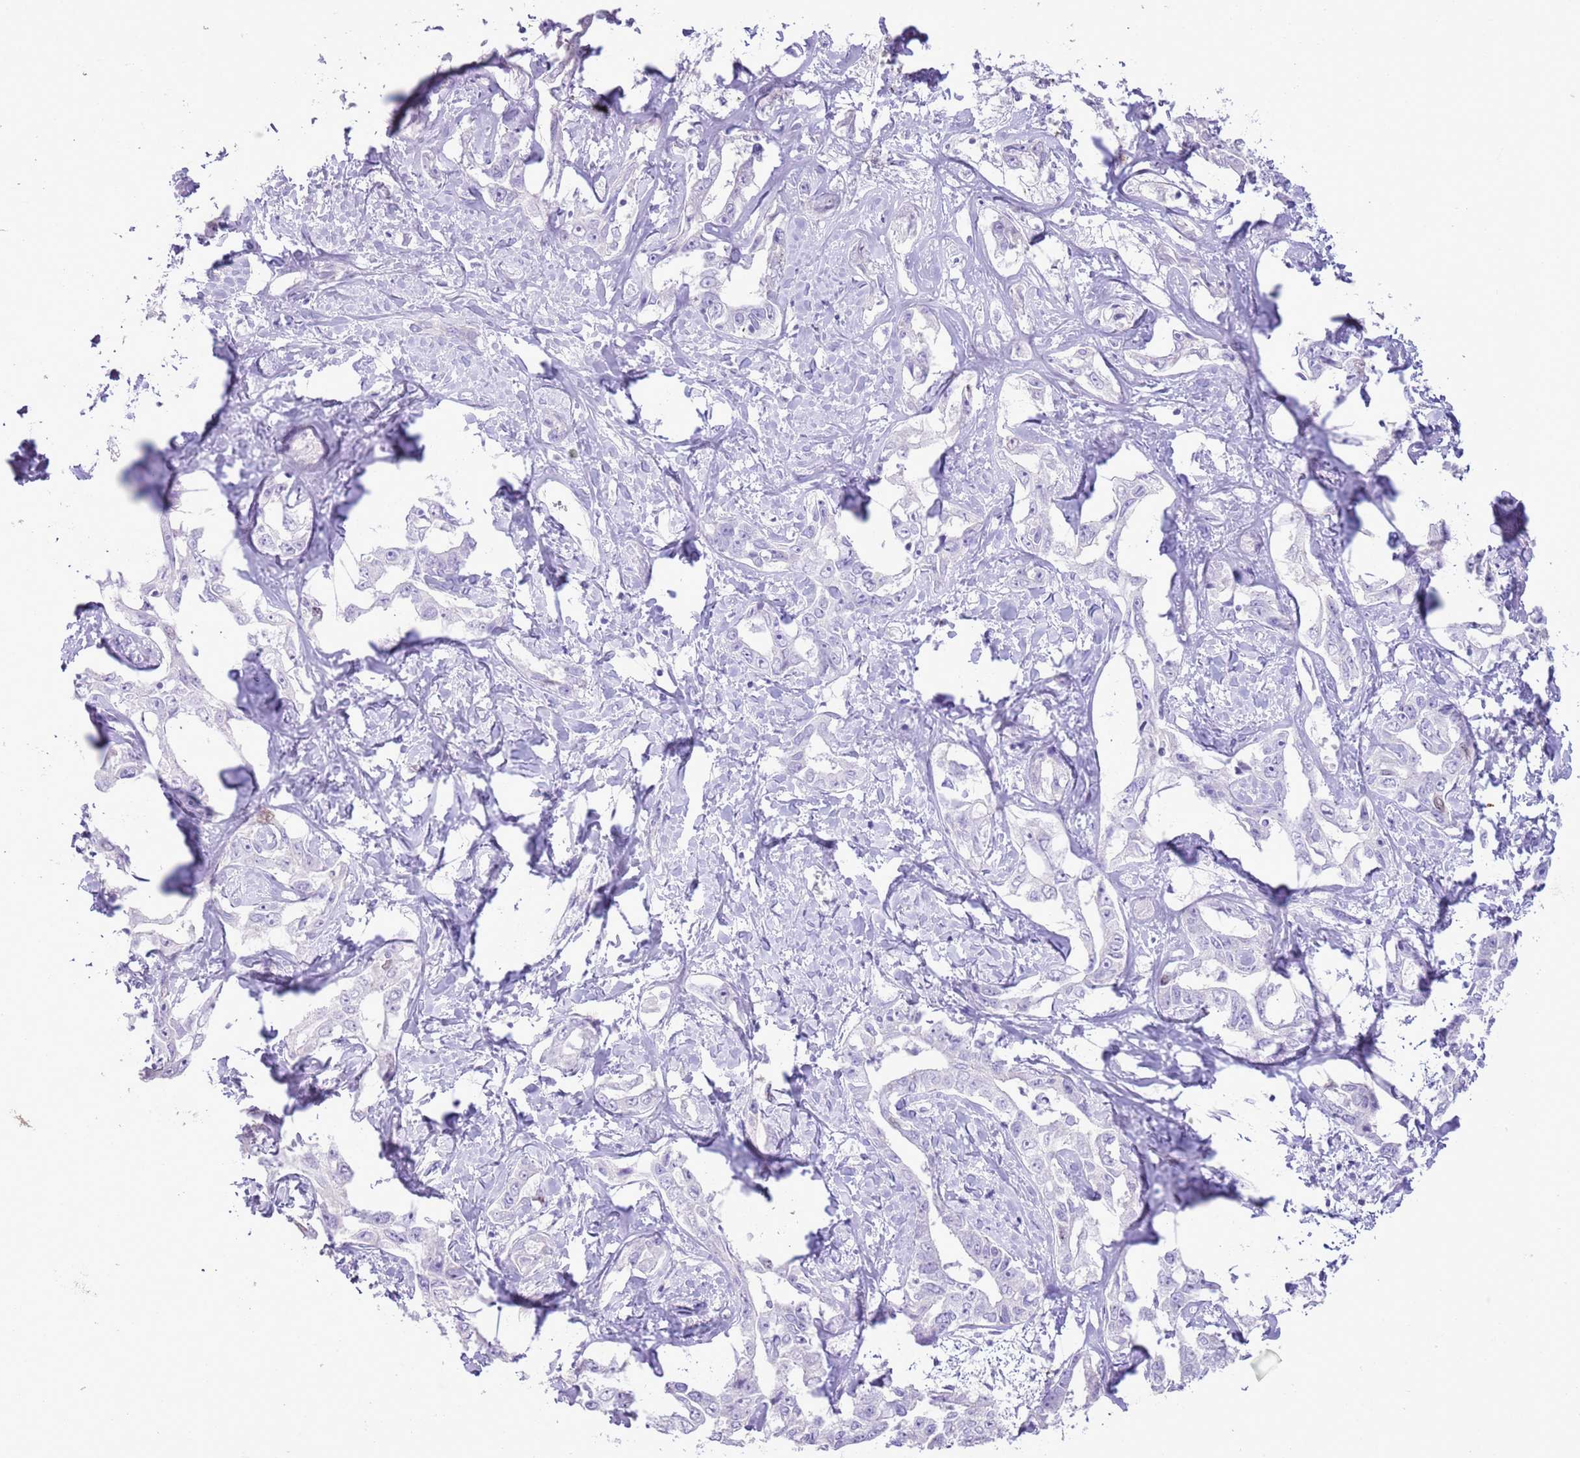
{"staining": {"intensity": "negative", "quantity": "none", "location": "none"}, "tissue": "liver cancer", "cell_type": "Tumor cells", "image_type": "cancer", "snomed": [{"axis": "morphology", "description": "Cholangiocarcinoma"}, {"axis": "topography", "description": "Liver"}], "caption": "Immunohistochemistry of human cholangiocarcinoma (liver) demonstrates no positivity in tumor cells. The staining is performed using DAB (3,3'-diaminobenzidine) brown chromogen with nuclei counter-stained in using hematoxylin.", "gene": "GMNN", "patient": {"sex": "male", "age": 59}}